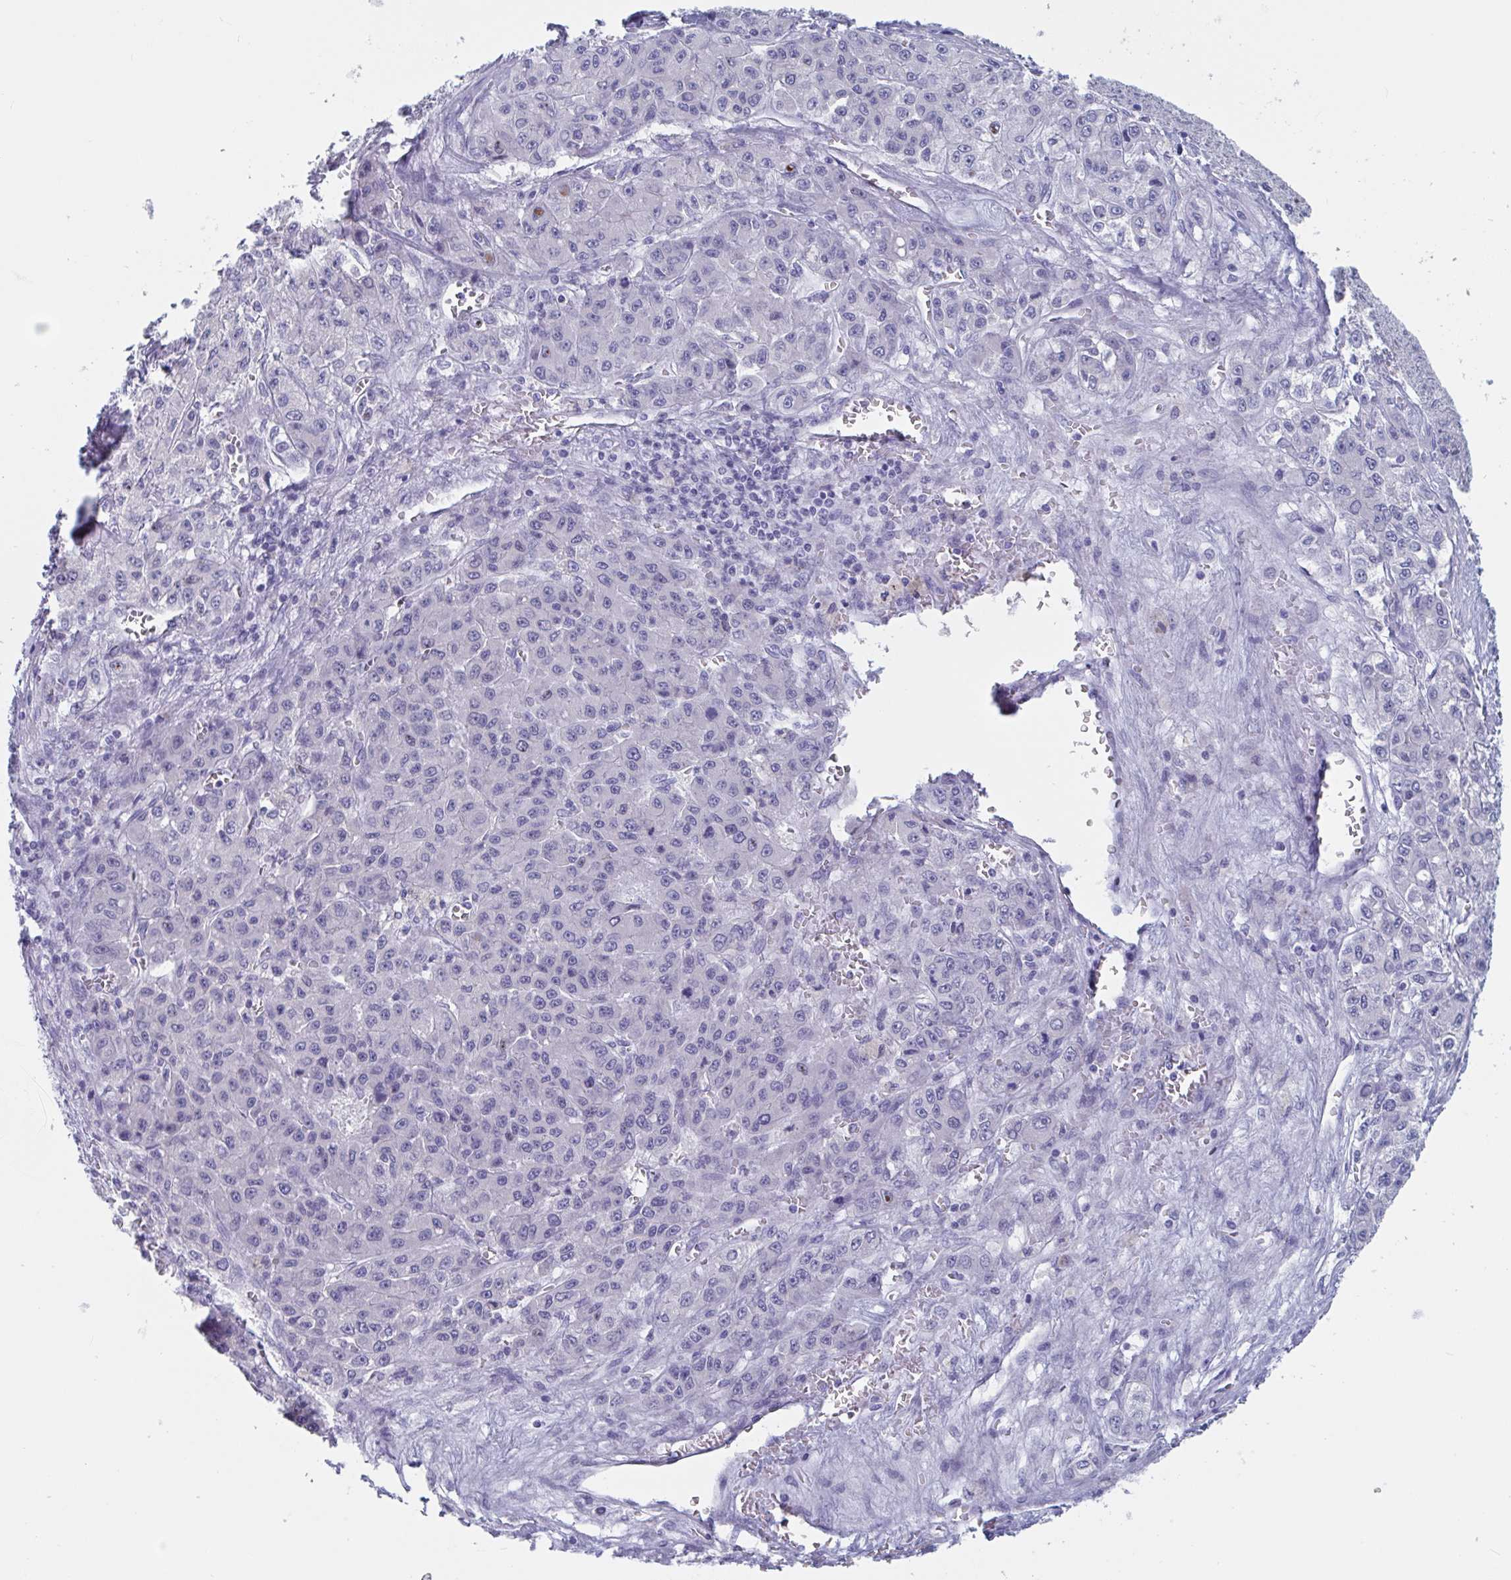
{"staining": {"intensity": "negative", "quantity": "none", "location": "none"}, "tissue": "liver cancer", "cell_type": "Tumor cells", "image_type": "cancer", "snomed": [{"axis": "morphology", "description": "Carcinoma, Hepatocellular, NOS"}, {"axis": "topography", "description": "Liver"}], "caption": "High power microscopy image of an IHC micrograph of liver cancer, revealing no significant staining in tumor cells. (Immunohistochemistry, brightfield microscopy, high magnification).", "gene": "DPEP3", "patient": {"sex": "male", "age": 70}}